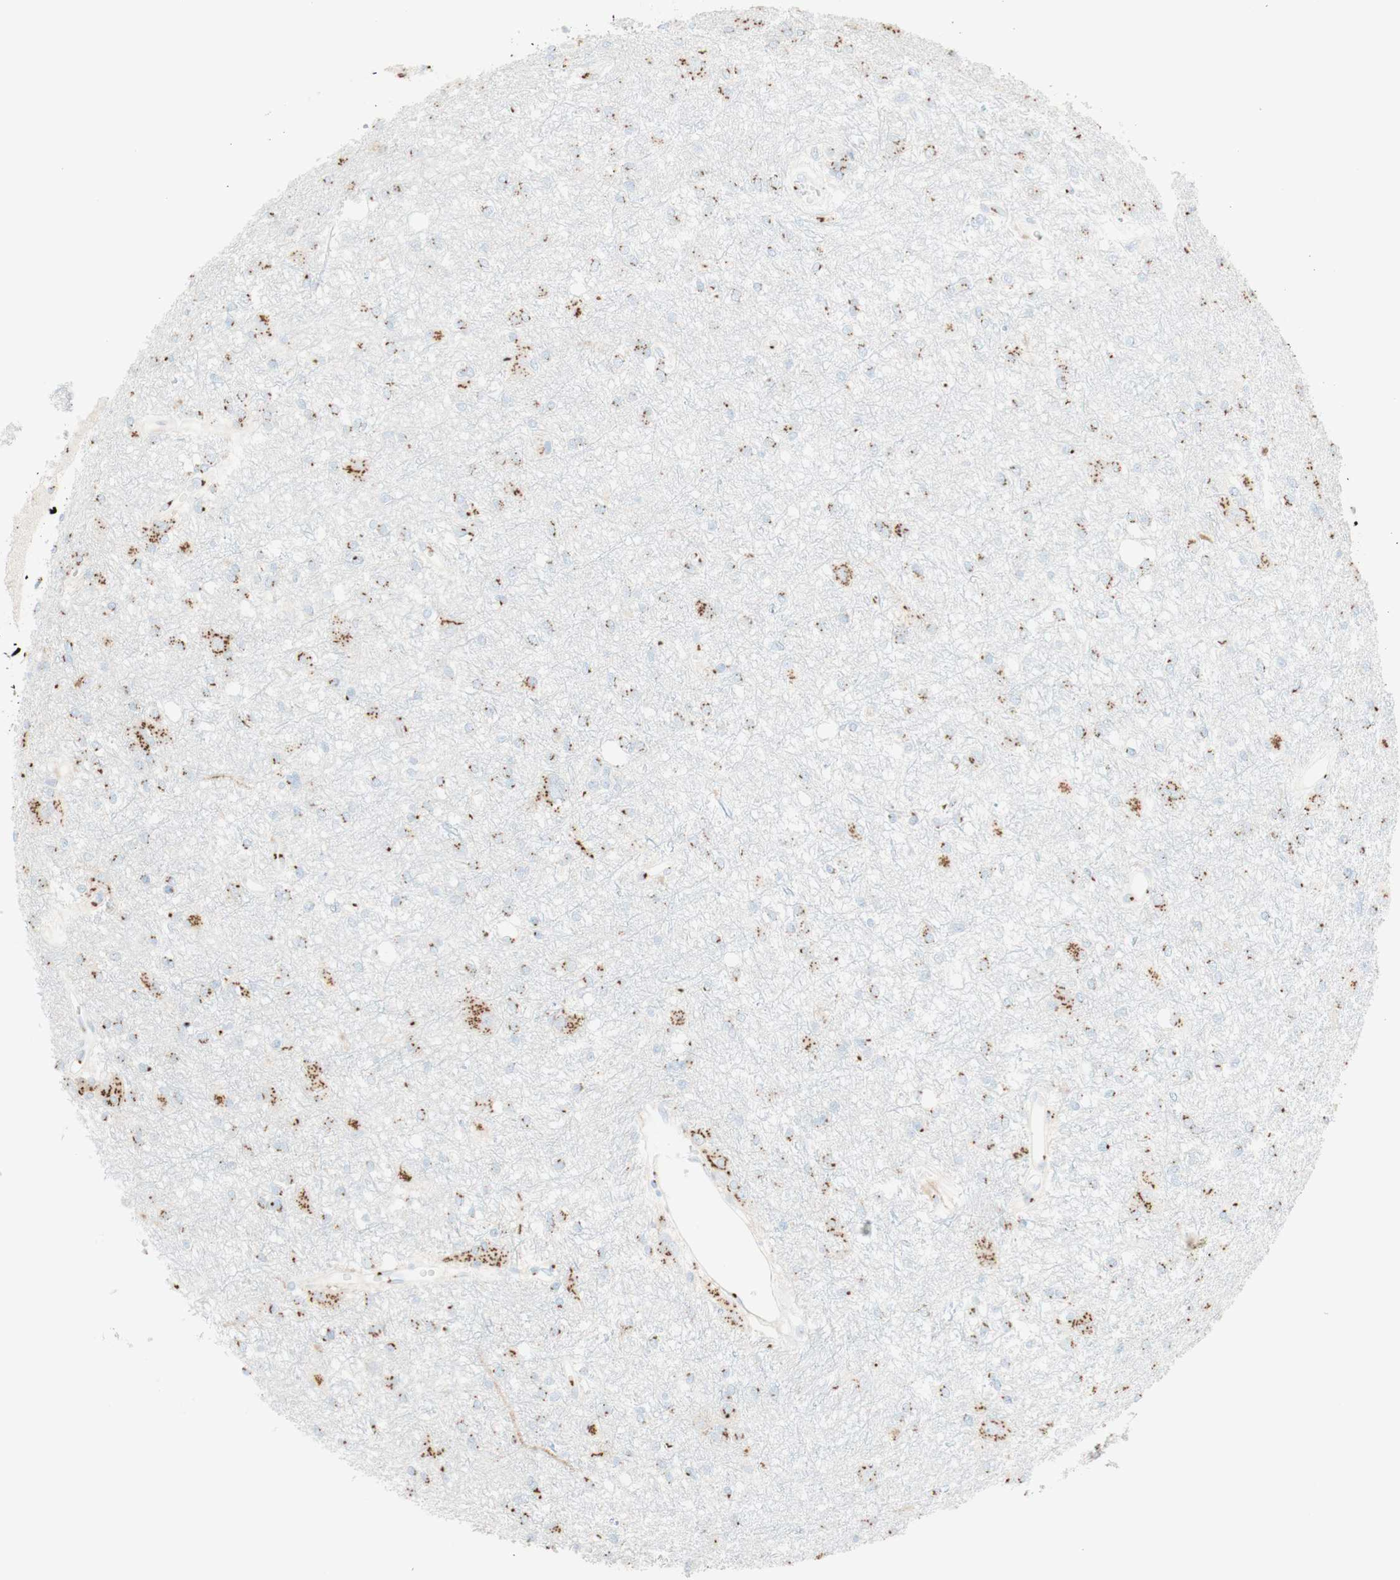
{"staining": {"intensity": "moderate", "quantity": "25%-75%", "location": "cytoplasmic/membranous"}, "tissue": "glioma", "cell_type": "Tumor cells", "image_type": "cancer", "snomed": [{"axis": "morphology", "description": "Glioma, malignant, High grade"}, {"axis": "topography", "description": "Brain"}], "caption": "Immunohistochemical staining of glioma reveals medium levels of moderate cytoplasmic/membranous protein expression in about 25%-75% of tumor cells. Nuclei are stained in blue.", "gene": "GOLGB1", "patient": {"sex": "female", "age": 59}}